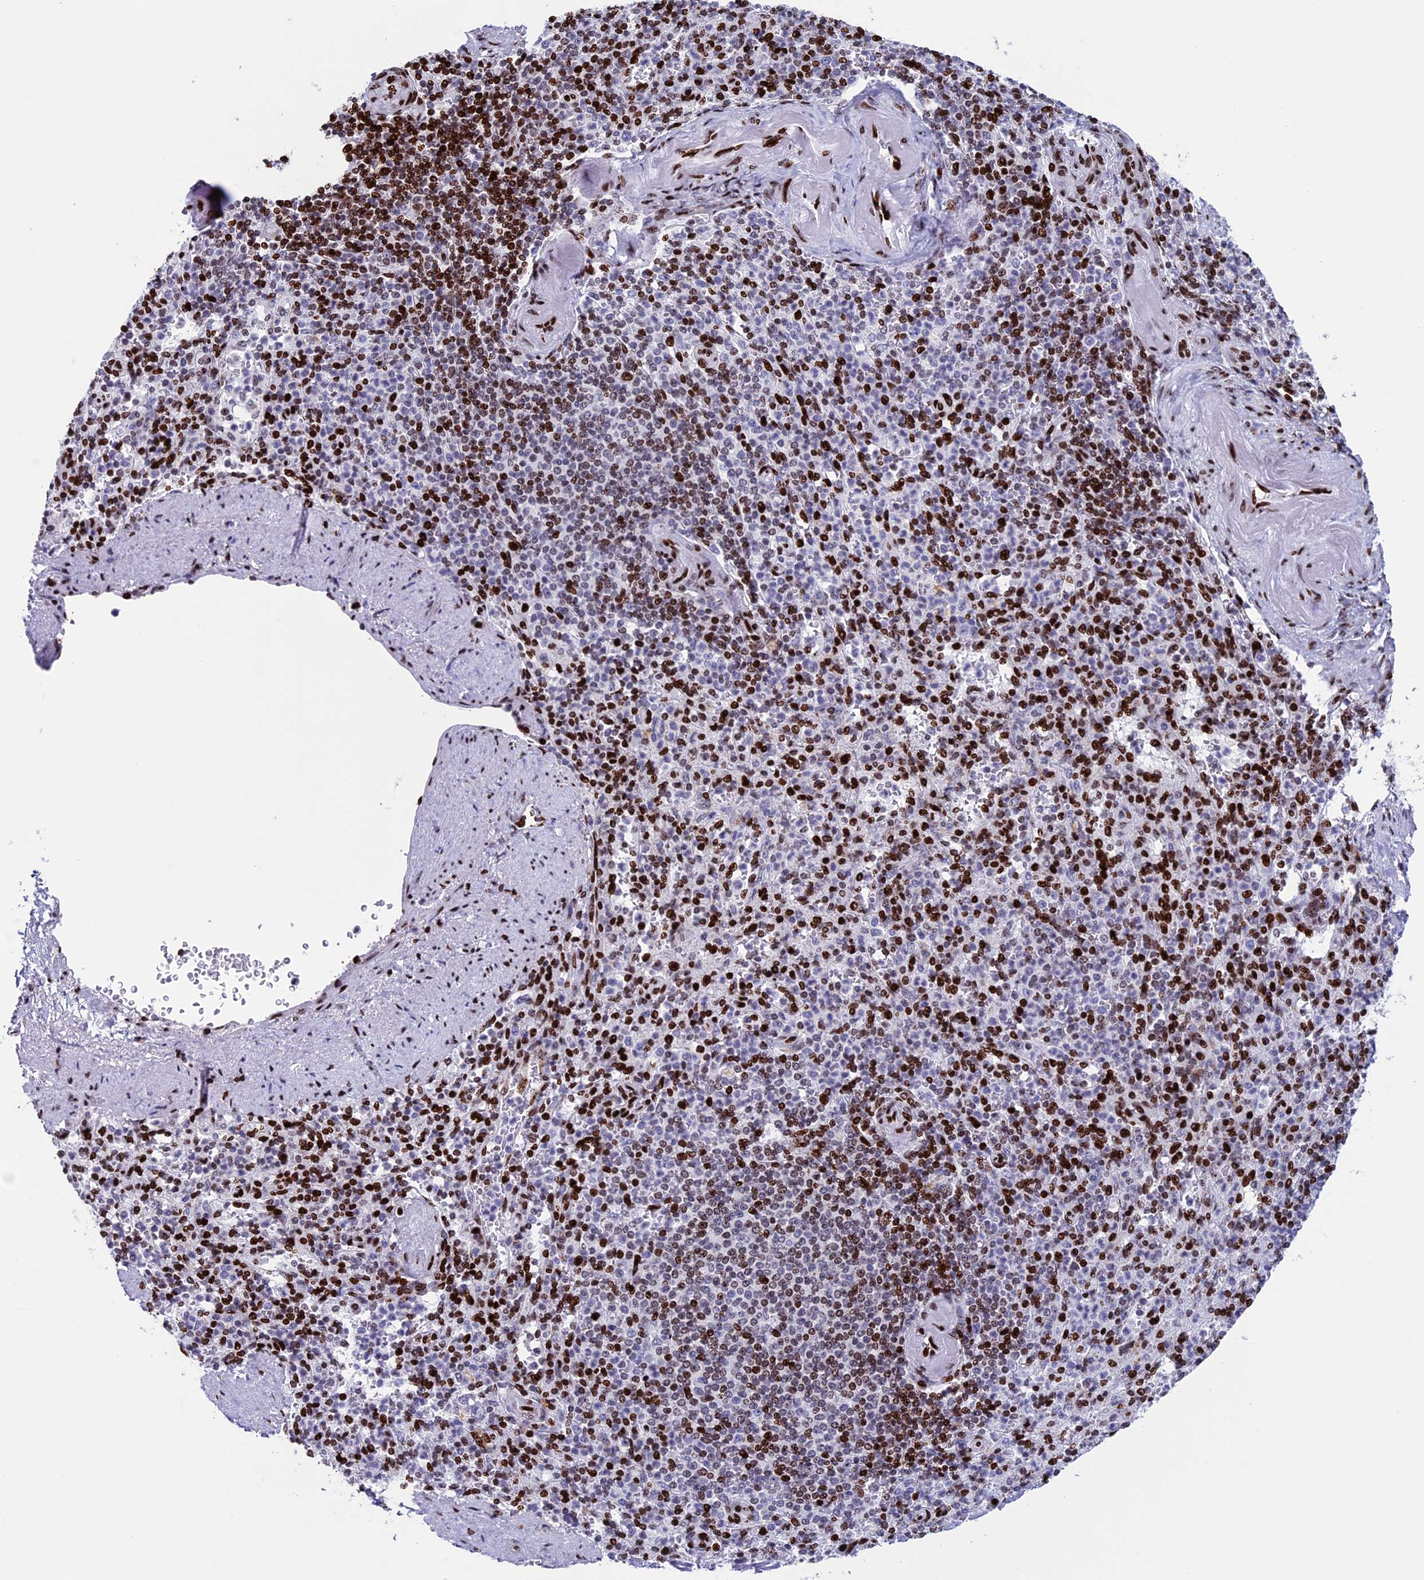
{"staining": {"intensity": "strong", "quantity": "25%-75%", "location": "nuclear"}, "tissue": "spleen", "cell_type": "Cells in red pulp", "image_type": "normal", "snomed": [{"axis": "morphology", "description": "Normal tissue, NOS"}, {"axis": "topography", "description": "Spleen"}], "caption": "Brown immunohistochemical staining in benign human spleen shows strong nuclear staining in approximately 25%-75% of cells in red pulp.", "gene": "BTBD3", "patient": {"sex": "female", "age": 74}}